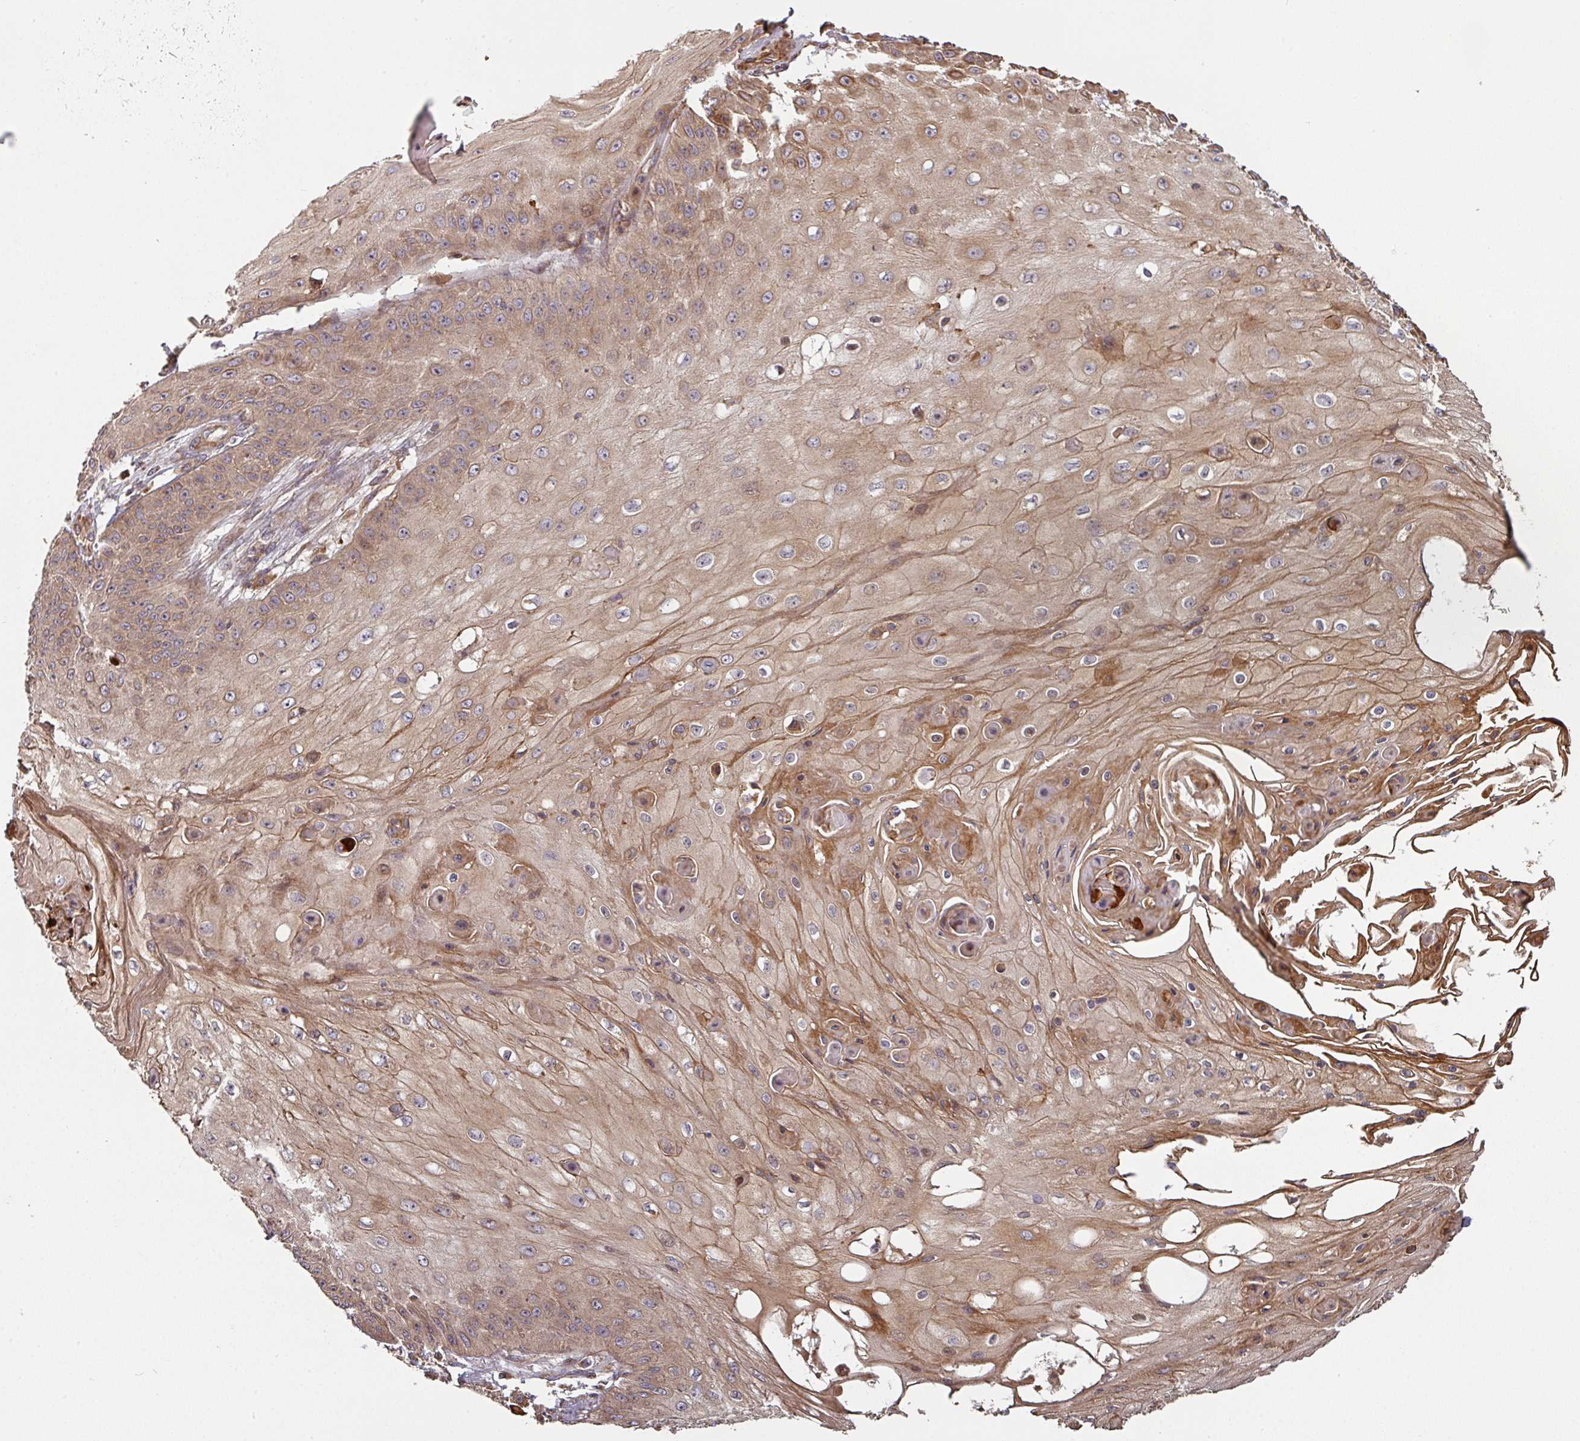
{"staining": {"intensity": "moderate", "quantity": ">75%", "location": "cytoplasmic/membranous"}, "tissue": "skin cancer", "cell_type": "Tumor cells", "image_type": "cancer", "snomed": [{"axis": "morphology", "description": "Squamous cell carcinoma, NOS"}, {"axis": "topography", "description": "Skin"}], "caption": "The histopathology image reveals immunohistochemical staining of skin cancer (squamous cell carcinoma). There is moderate cytoplasmic/membranous staining is seen in about >75% of tumor cells.", "gene": "SIK1", "patient": {"sex": "male", "age": 70}}